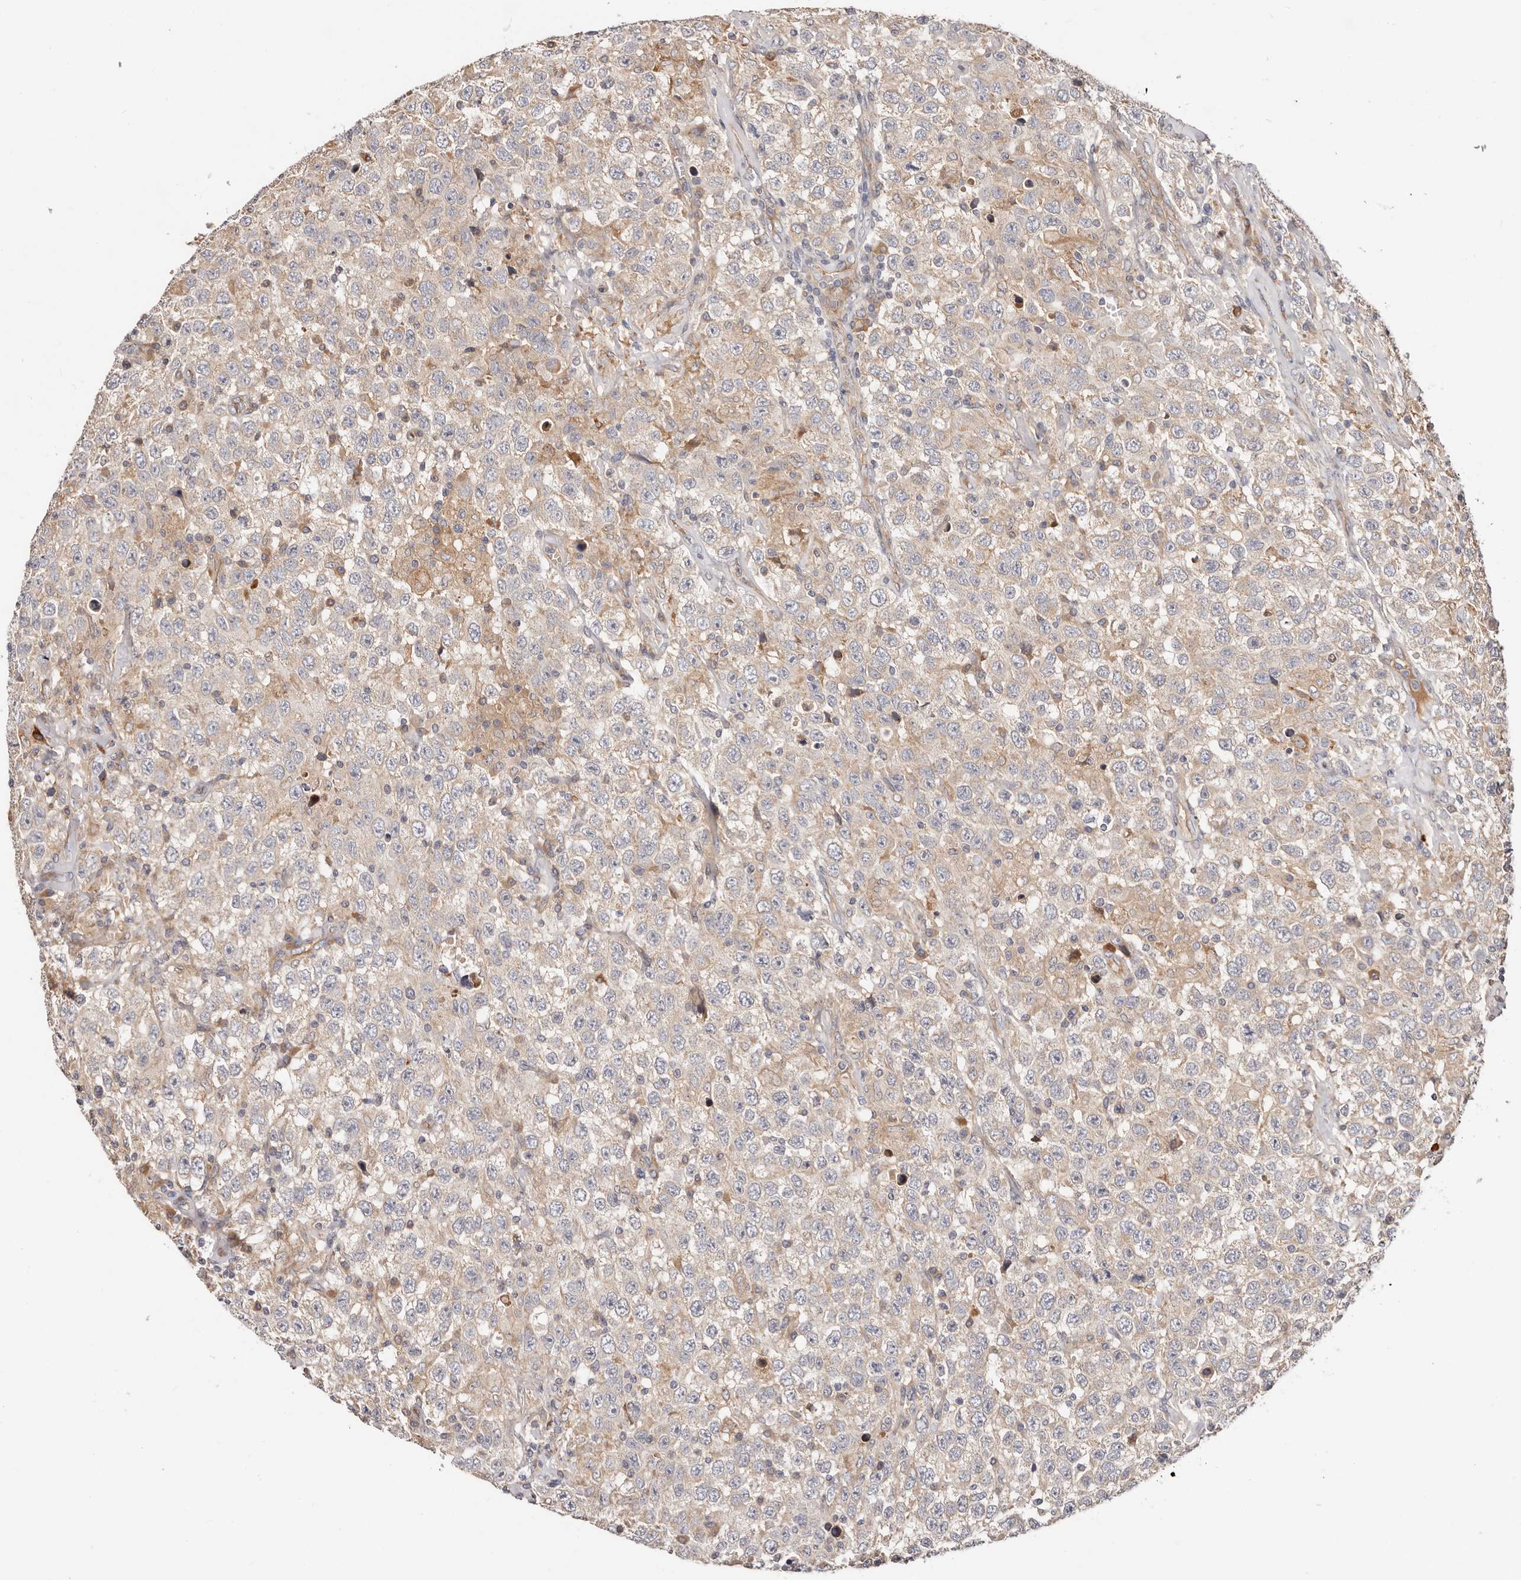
{"staining": {"intensity": "negative", "quantity": "none", "location": "none"}, "tissue": "testis cancer", "cell_type": "Tumor cells", "image_type": "cancer", "snomed": [{"axis": "morphology", "description": "Seminoma, NOS"}, {"axis": "topography", "description": "Testis"}], "caption": "This photomicrograph is of seminoma (testis) stained with IHC to label a protein in brown with the nuclei are counter-stained blue. There is no expression in tumor cells. (Stains: DAB (3,3'-diaminobenzidine) immunohistochemistry with hematoxylin counter stain, Microscopy: brightfield microscopy at high magnification).", "gene": "MACF1", "patient": {"sex": "male", "age": 41}}